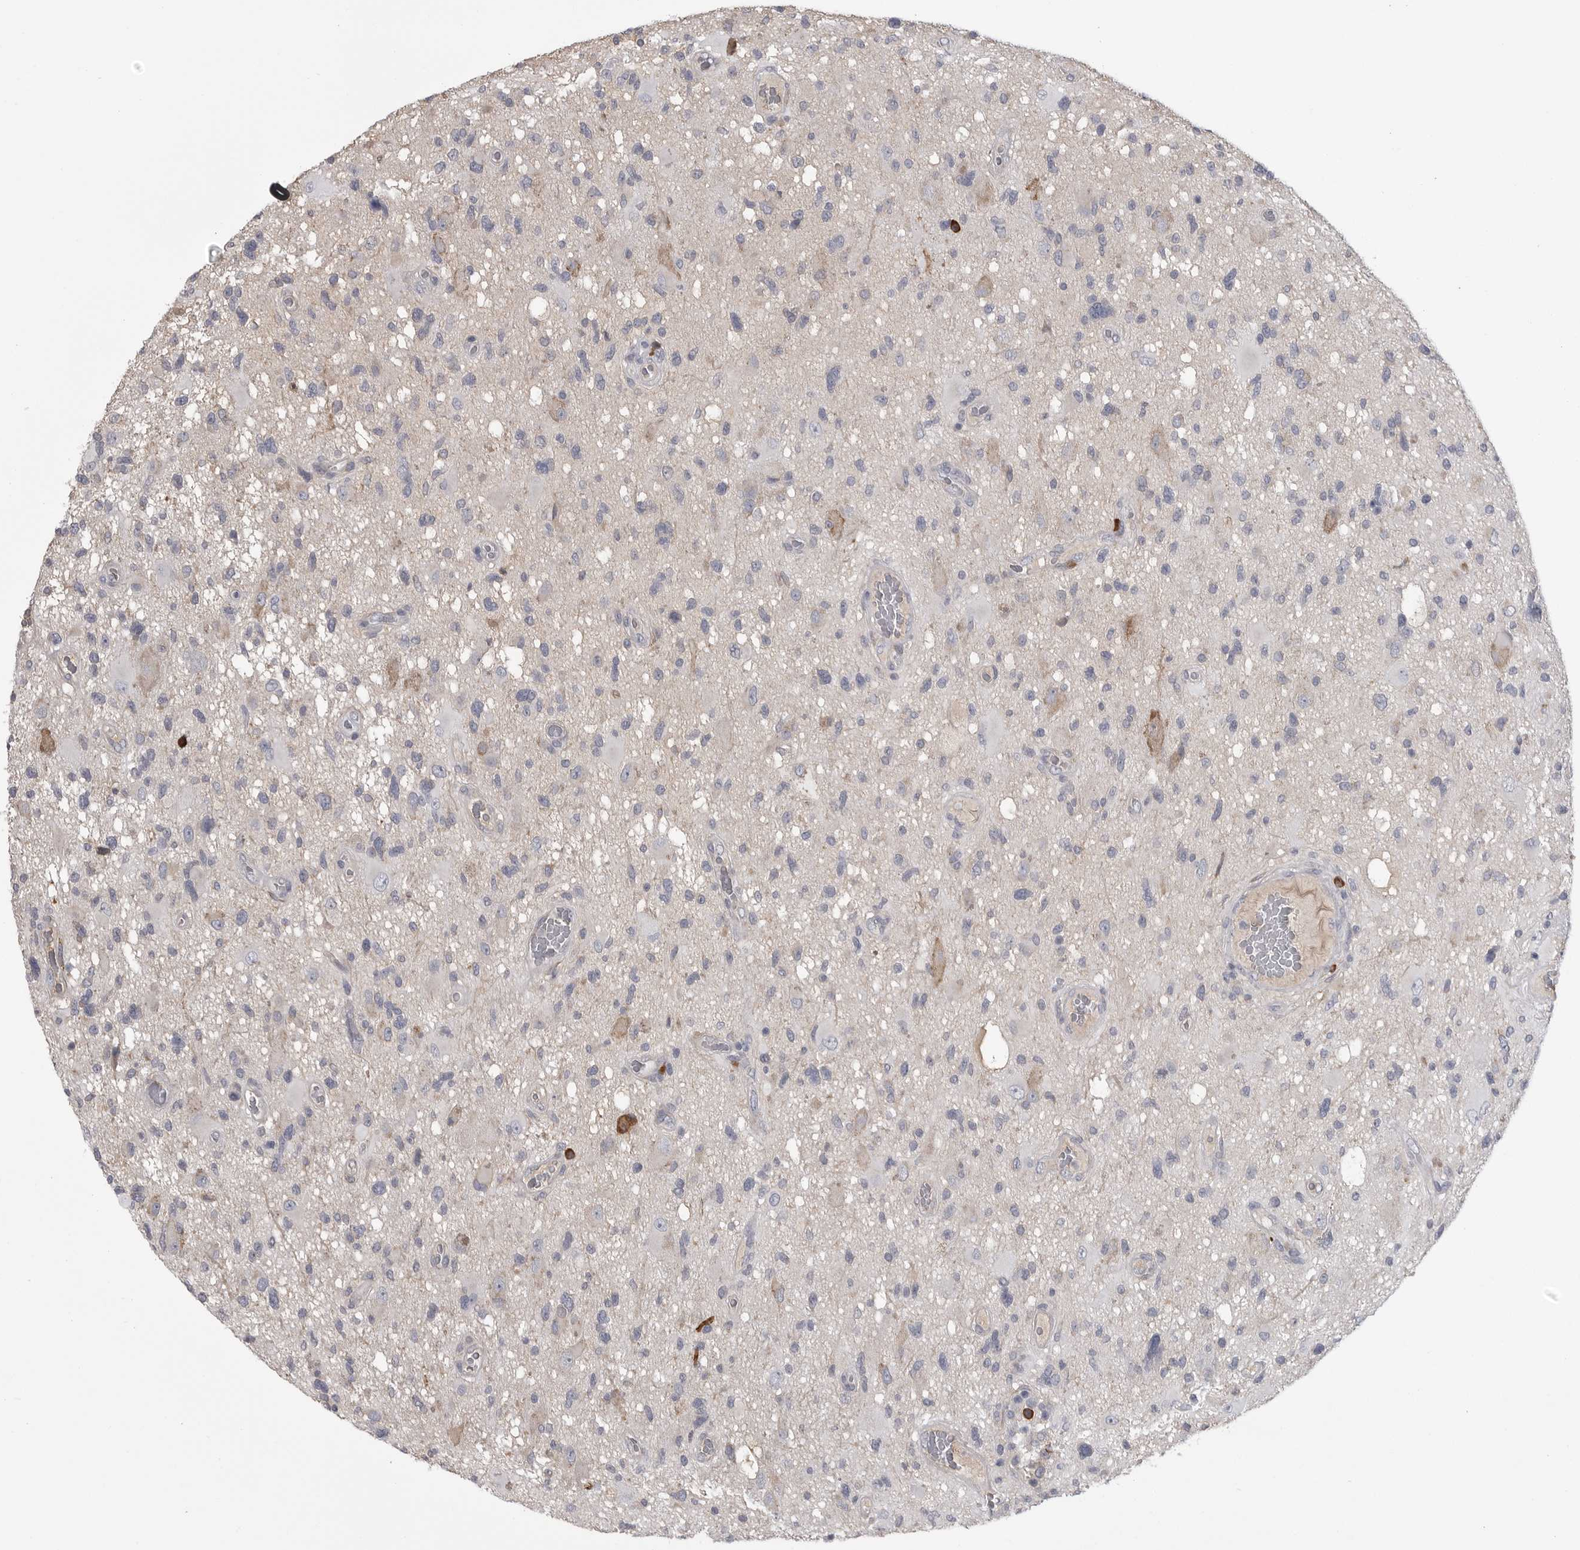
{"staining": {"intensity": "negative", "quantity": "none", "location": "none"}, "tissue": "glioma", "cell_type": "Tumor cells", "image_type": "cancer", "snomed": [{"axis": "morphology", "description": "Glioma, malignant, High grade"}, {"axis": "topography", "description": "Brain"}], "caption": "Immunohistochemistry (IHC) photomicrograph of glioma stained for a protein (brown), which shows no expression in tumor cells.", "gene": "FKBP2", "patient": {"sex": "male", "age": 33}}